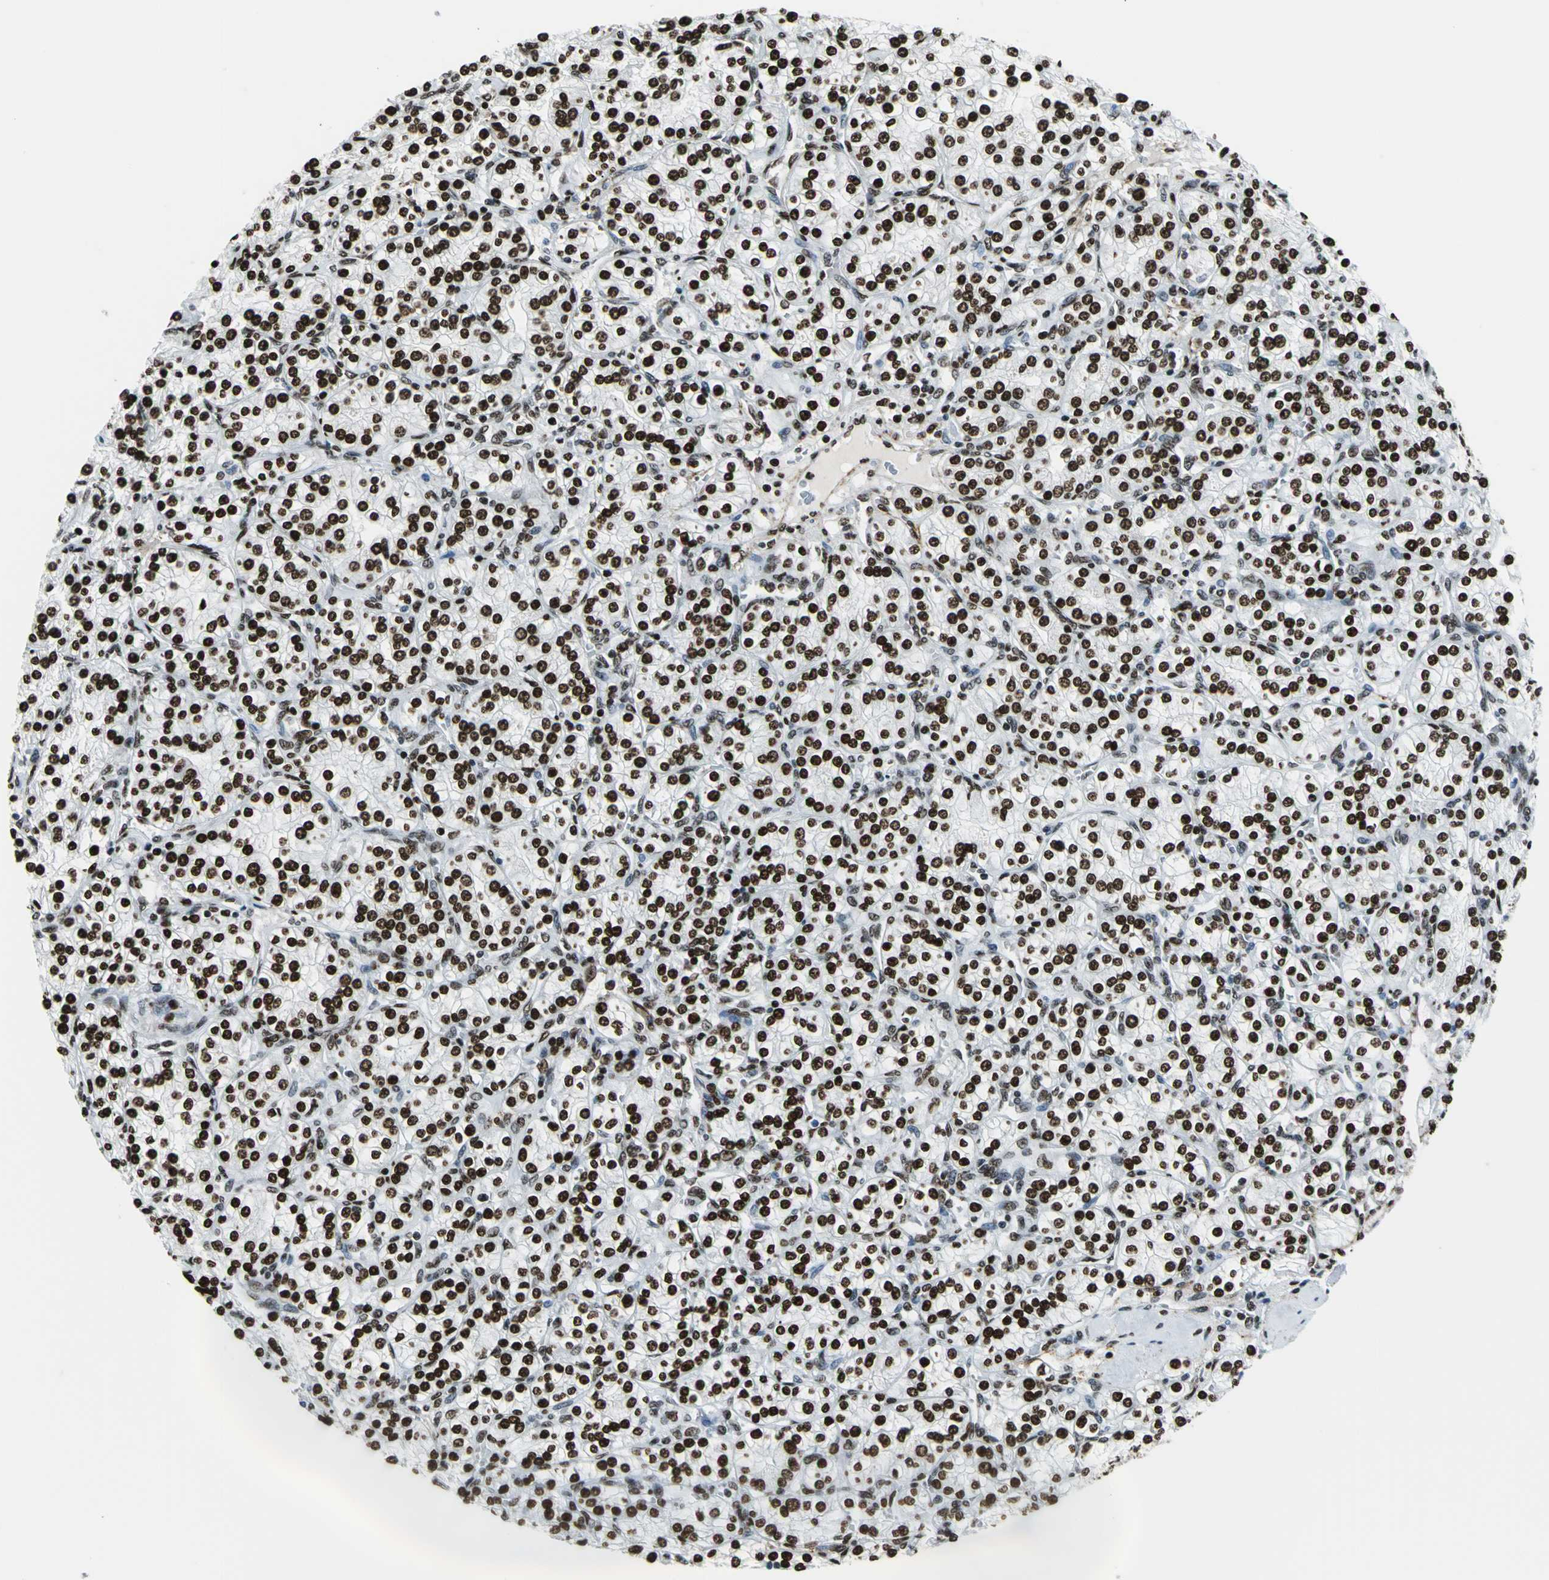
{"staining": {"intensity": "strong", "quantity": ">75%", "location": "nuclear"}, "tissue": "renal cancer", "cell_type": "Tumor cells", "image_type": "cancer", "snomed": [{"axis": "morphology", "description": "Adenocarcinoma, NOS"}, {"axis": "topography", "description": "Kidney"}], "caption": "Renal cancer tissue shows strong nuclear staining in approximately >75% of tumor cells", "gene": "APEX1", "patient": {"sex": "male", "age": 77}}